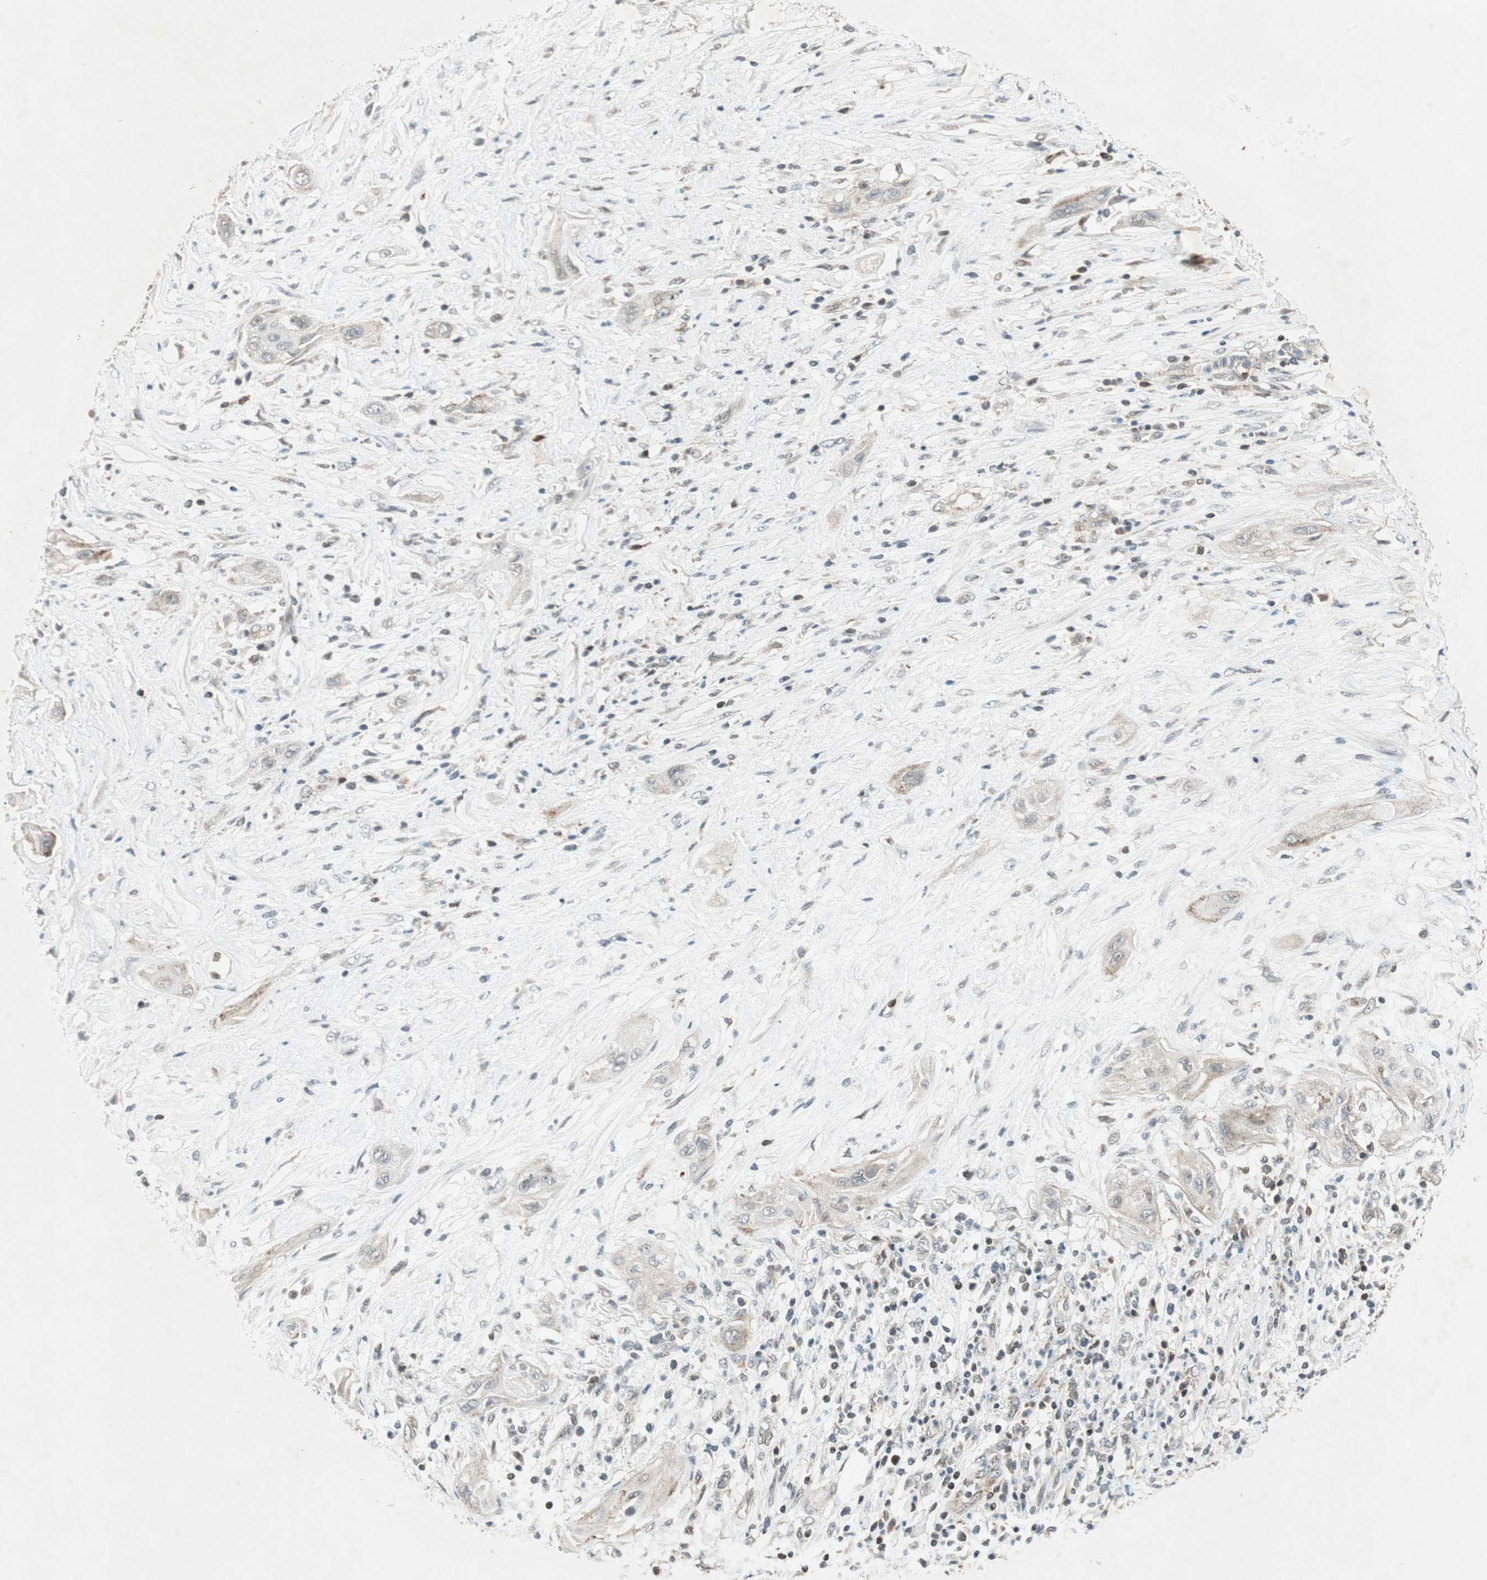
{"staining": {"intensity": "weak", "quantity": "25%-75%", "location": "cytoplasmic/membranous"}, "tissue": "lung cancer", "cell_type": "Tumor cells", "image_type": "cancer", "snomed": [{"axis": "morphology", "description": "Squamous cell carcinoma, NOS"}, {"axis": "topography", "description": "Lung"}], "caption": "Human squamous cell carcinoma (lung) stained with a protein marker demonstrates weak staining in tumor cells.", "gene": "USP2", "patient": {"sex": "female", "age": 47}}